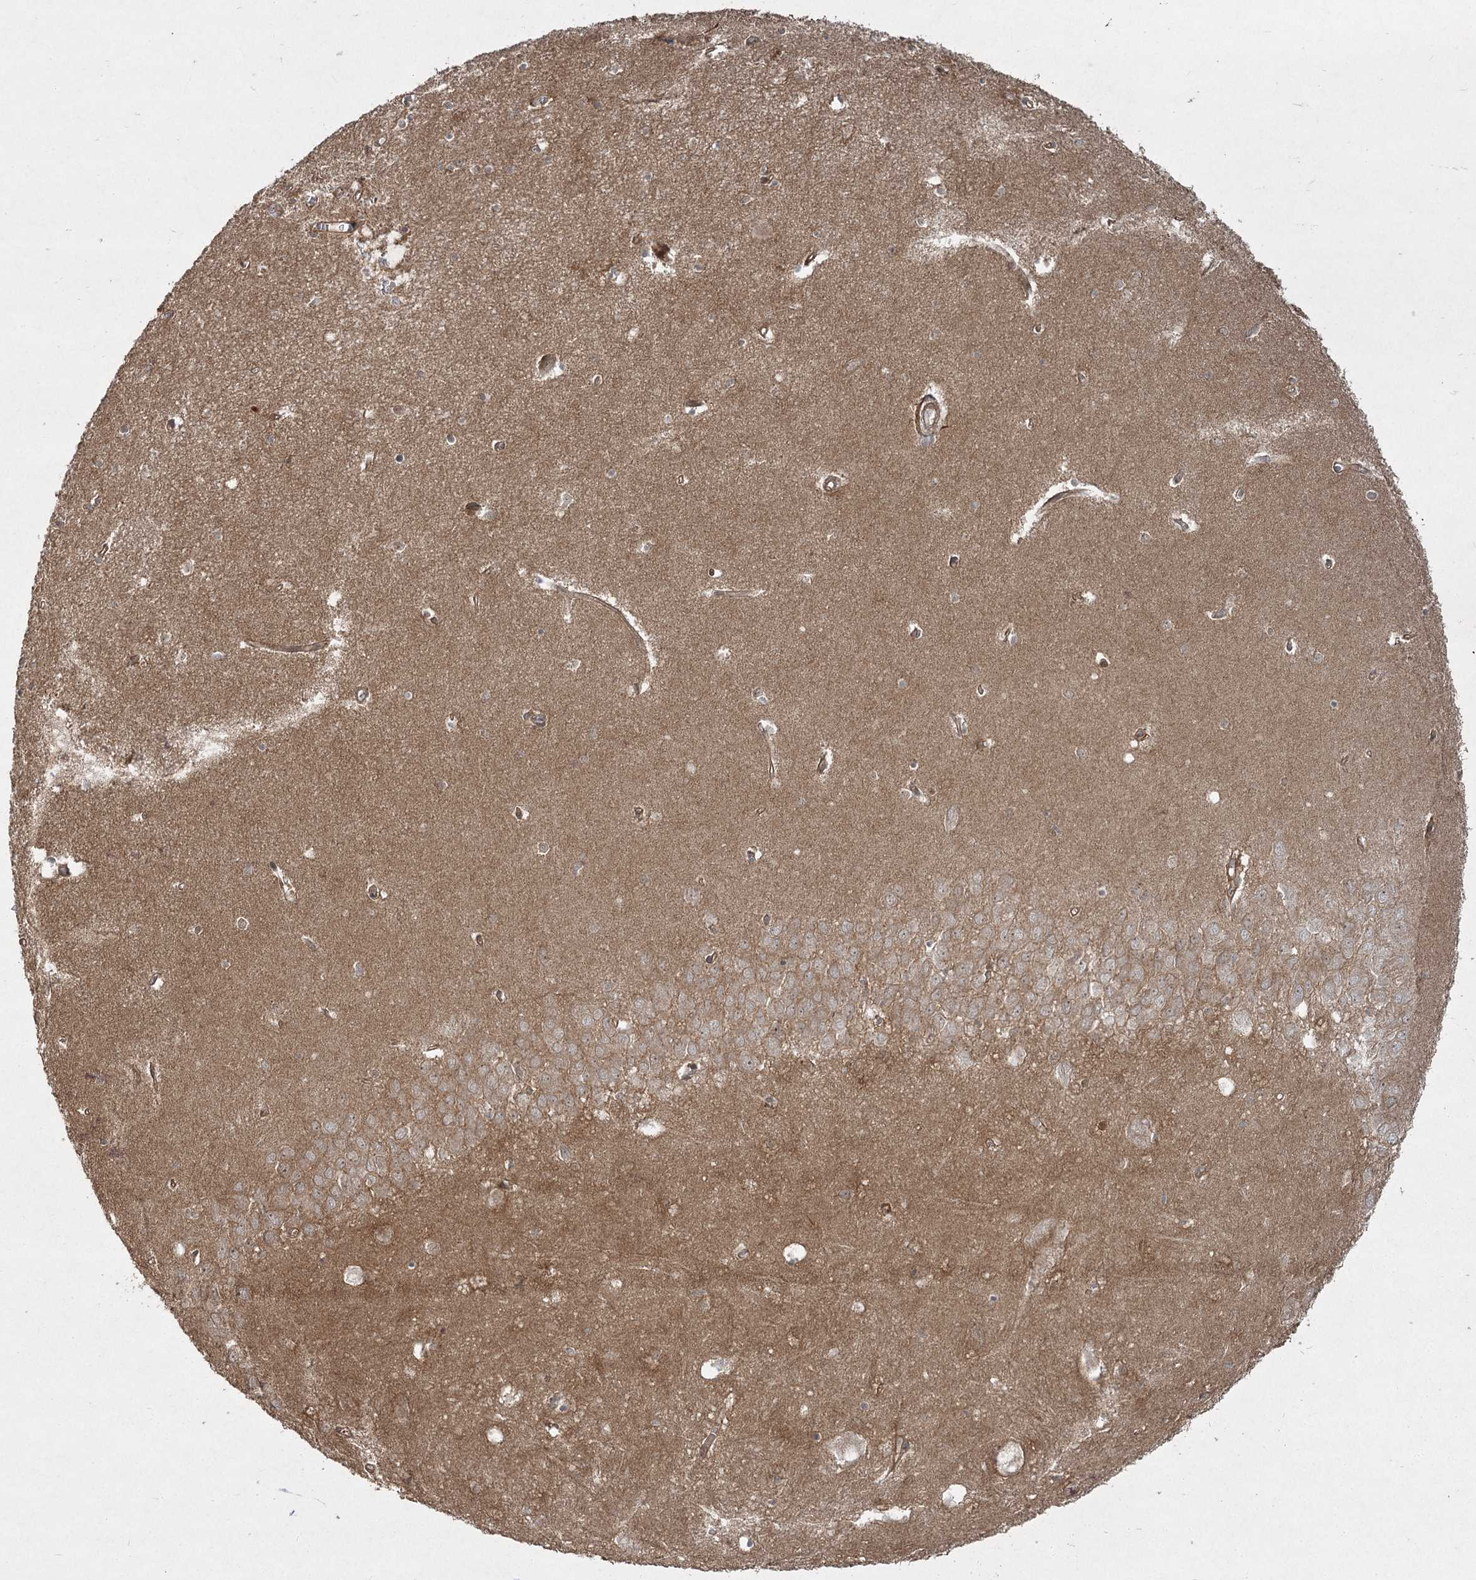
{"staining": {"intensity": "weak", "quantity": "25%-75%", "location": "cytoplasmic/membranous"}, "tissue": "hippocampus", "cell_type": "Glial cells", "image_type": "normal", "snomed": [{"axis": "morphology", "description": "Normal tissue, NOS"}, {"axis": "topography", "description": "Hippocampus"}], "caption": "This histopathology image reveals IHC staining of normal human hippocampus, with low weak cytoplasmic/membranous positivity in approximately 25%-75% of glial cells.", "gene": "CPLANE1", "patient": {"sex": "female", "age": 64}}